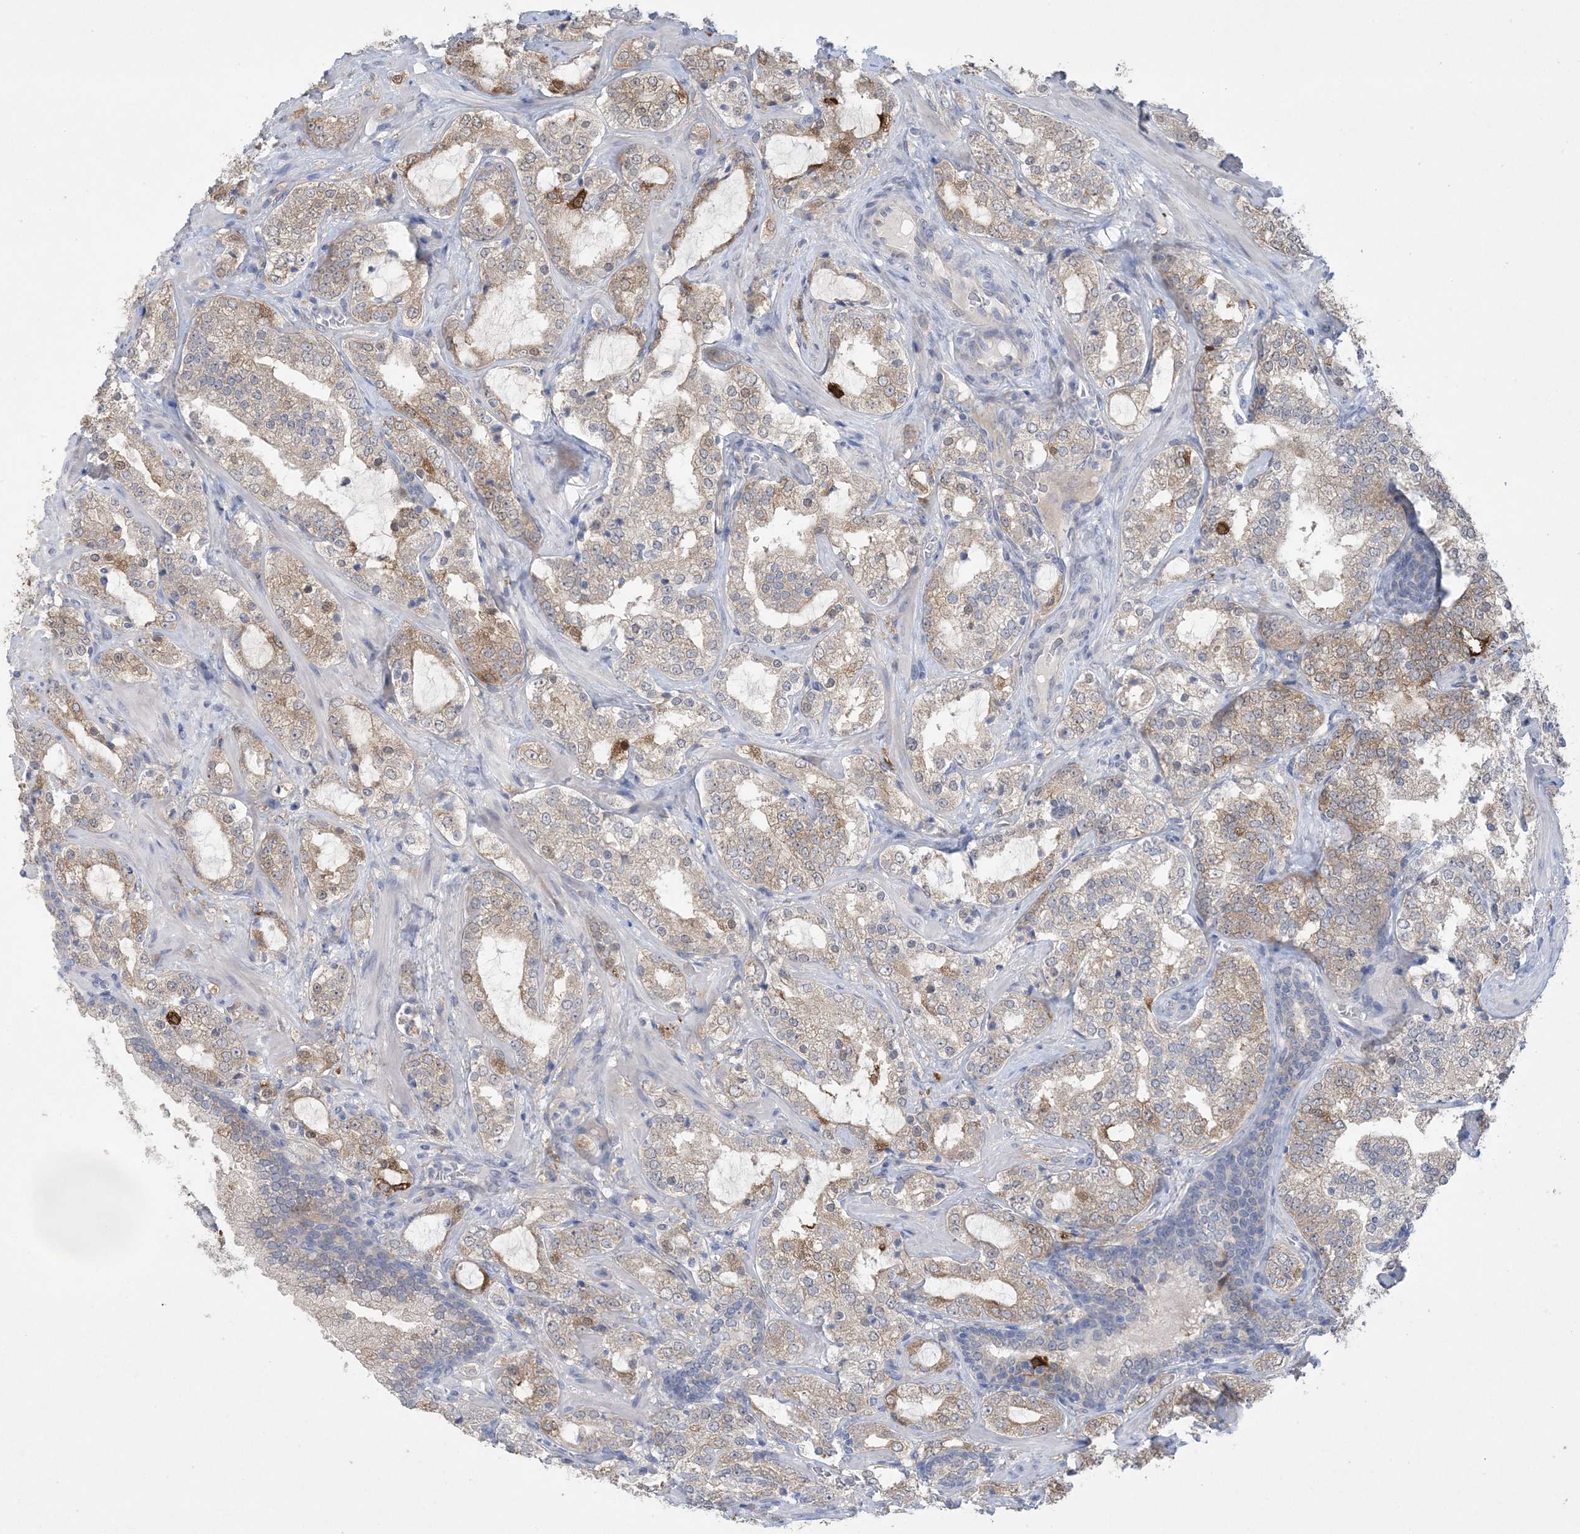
{"staining": {"intensity": "moderate", "quantity": "<25%", "location": "cytoplasmic/membranous,nuclear"}, "tissue": "prostate cancer", "cell_type": "Tumor cells", "image_type": "cancer", "snomed": [{"axis": "morphology", "description": "Adenocarcinoma, High grade"}, {"axis": "topography", "description": "Prostate"}], "caption": "IHC staining of prostate cancer, which reveals low levels of moderate cytoplasmic/membranous and nuclear staining in approximately <25% of tumor cells indicating moderate cytoplasmic/membranous and nuclear protein positivity. The staining was performed using DAB (3,3'-diaminobenzidine) (brown) for protein detection and nuclei were counterstained in hematoxylin (blue).", "gene": "HMGCS1", "patient": {"sex": "male", "age": 64}}